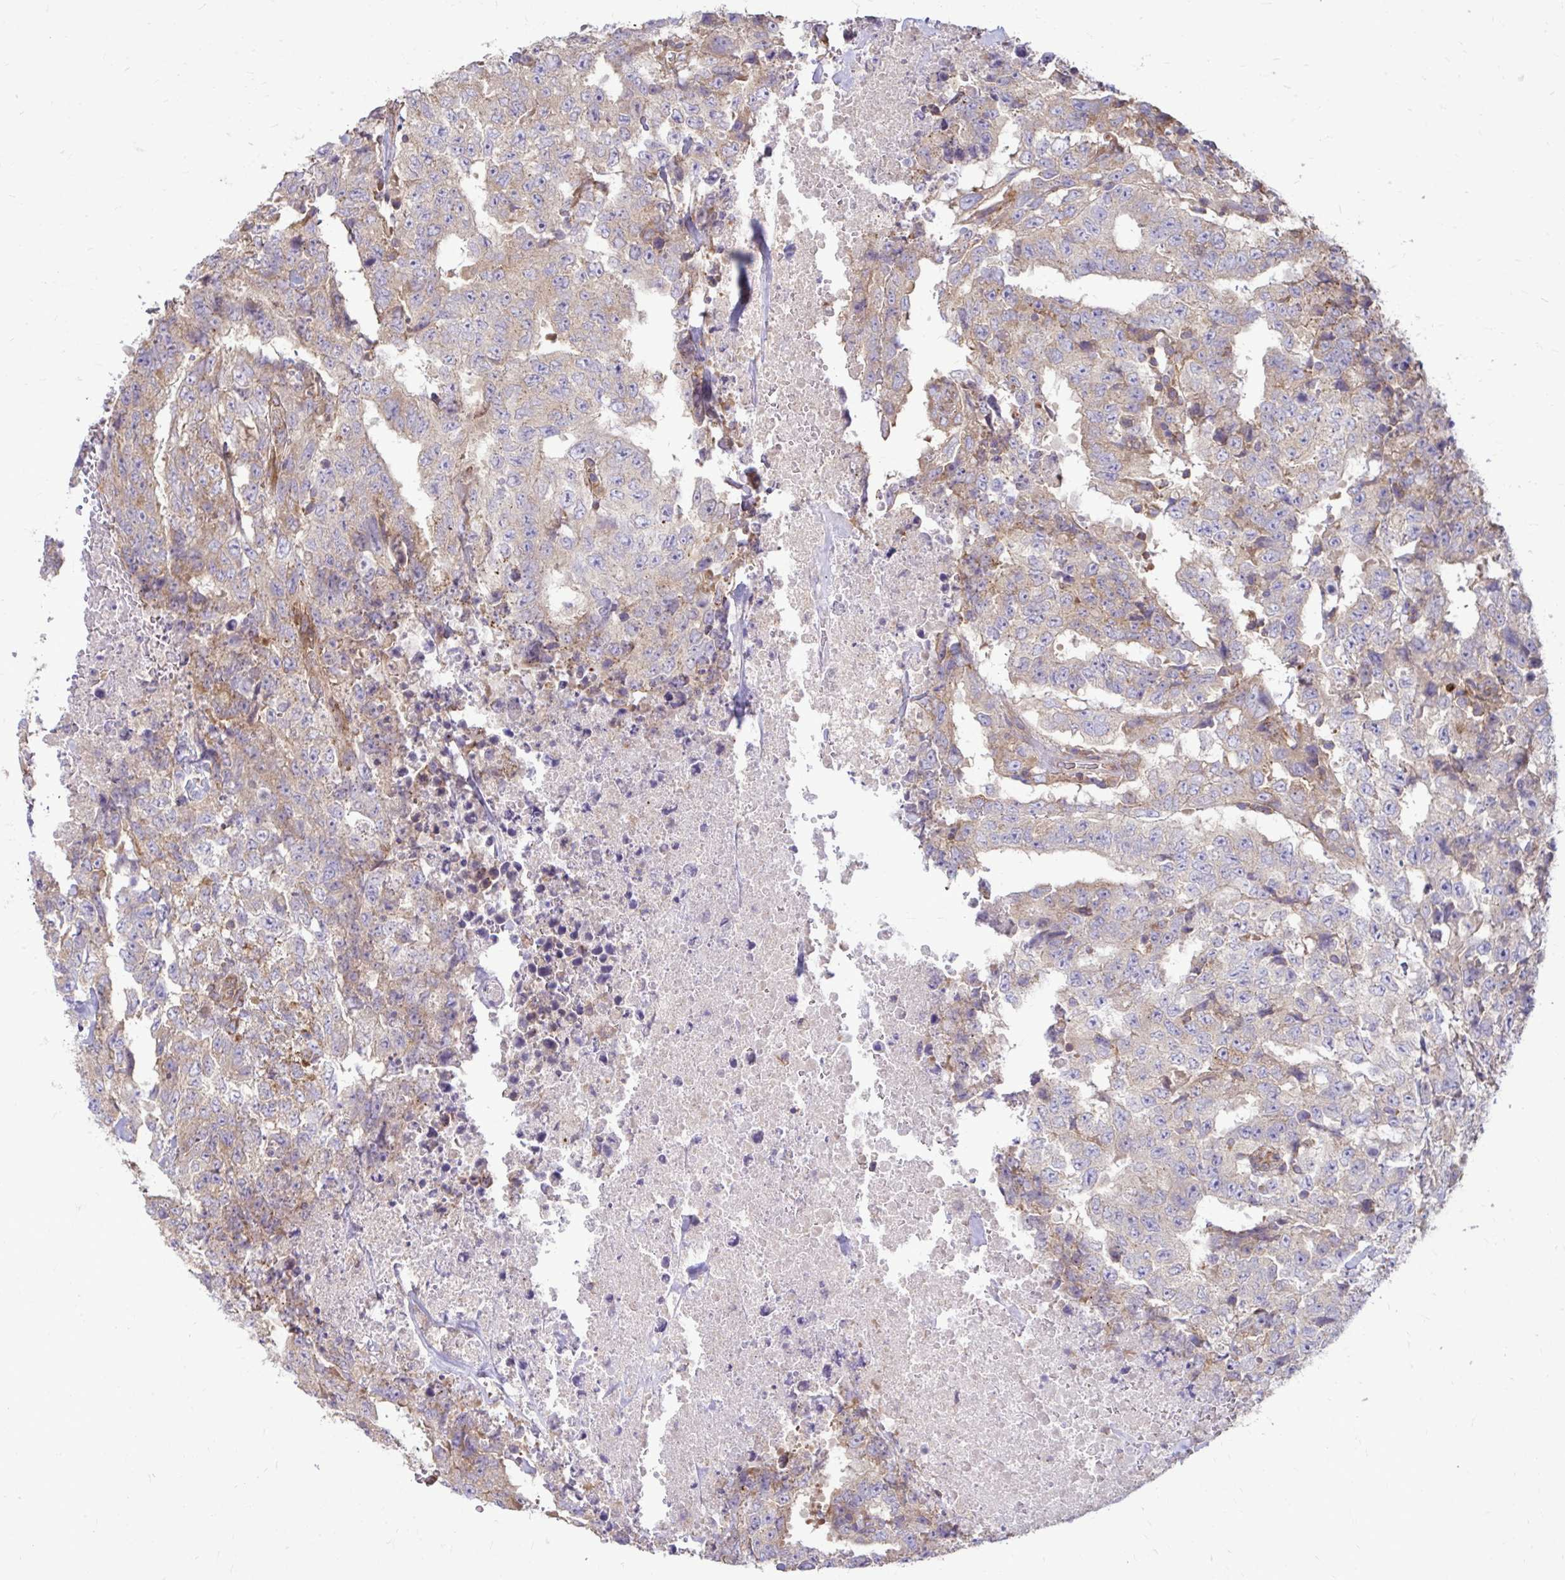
{"staining": {"intensity": "moderate", "quantity": "25%-75%", "location": "cytoplasmic/membranous"}, "tissue": "testis cancer", "cell_type": "Tumor cells", "image_type": "cancer", "snomed": [{"axis": "morphology", "description": "Carcinoma, Embryonal, NOS"}, {"axis": "topography", "description": "Testis"}], "caption": "This is a micrograph of immunohistochemistry (IHC) staining of testis cancer, which shows moderate positivity in the cytoplasmic/membranous of tumor cells.", "gene": "FMR1", "patient": {"sex": "male", "age": 24}}